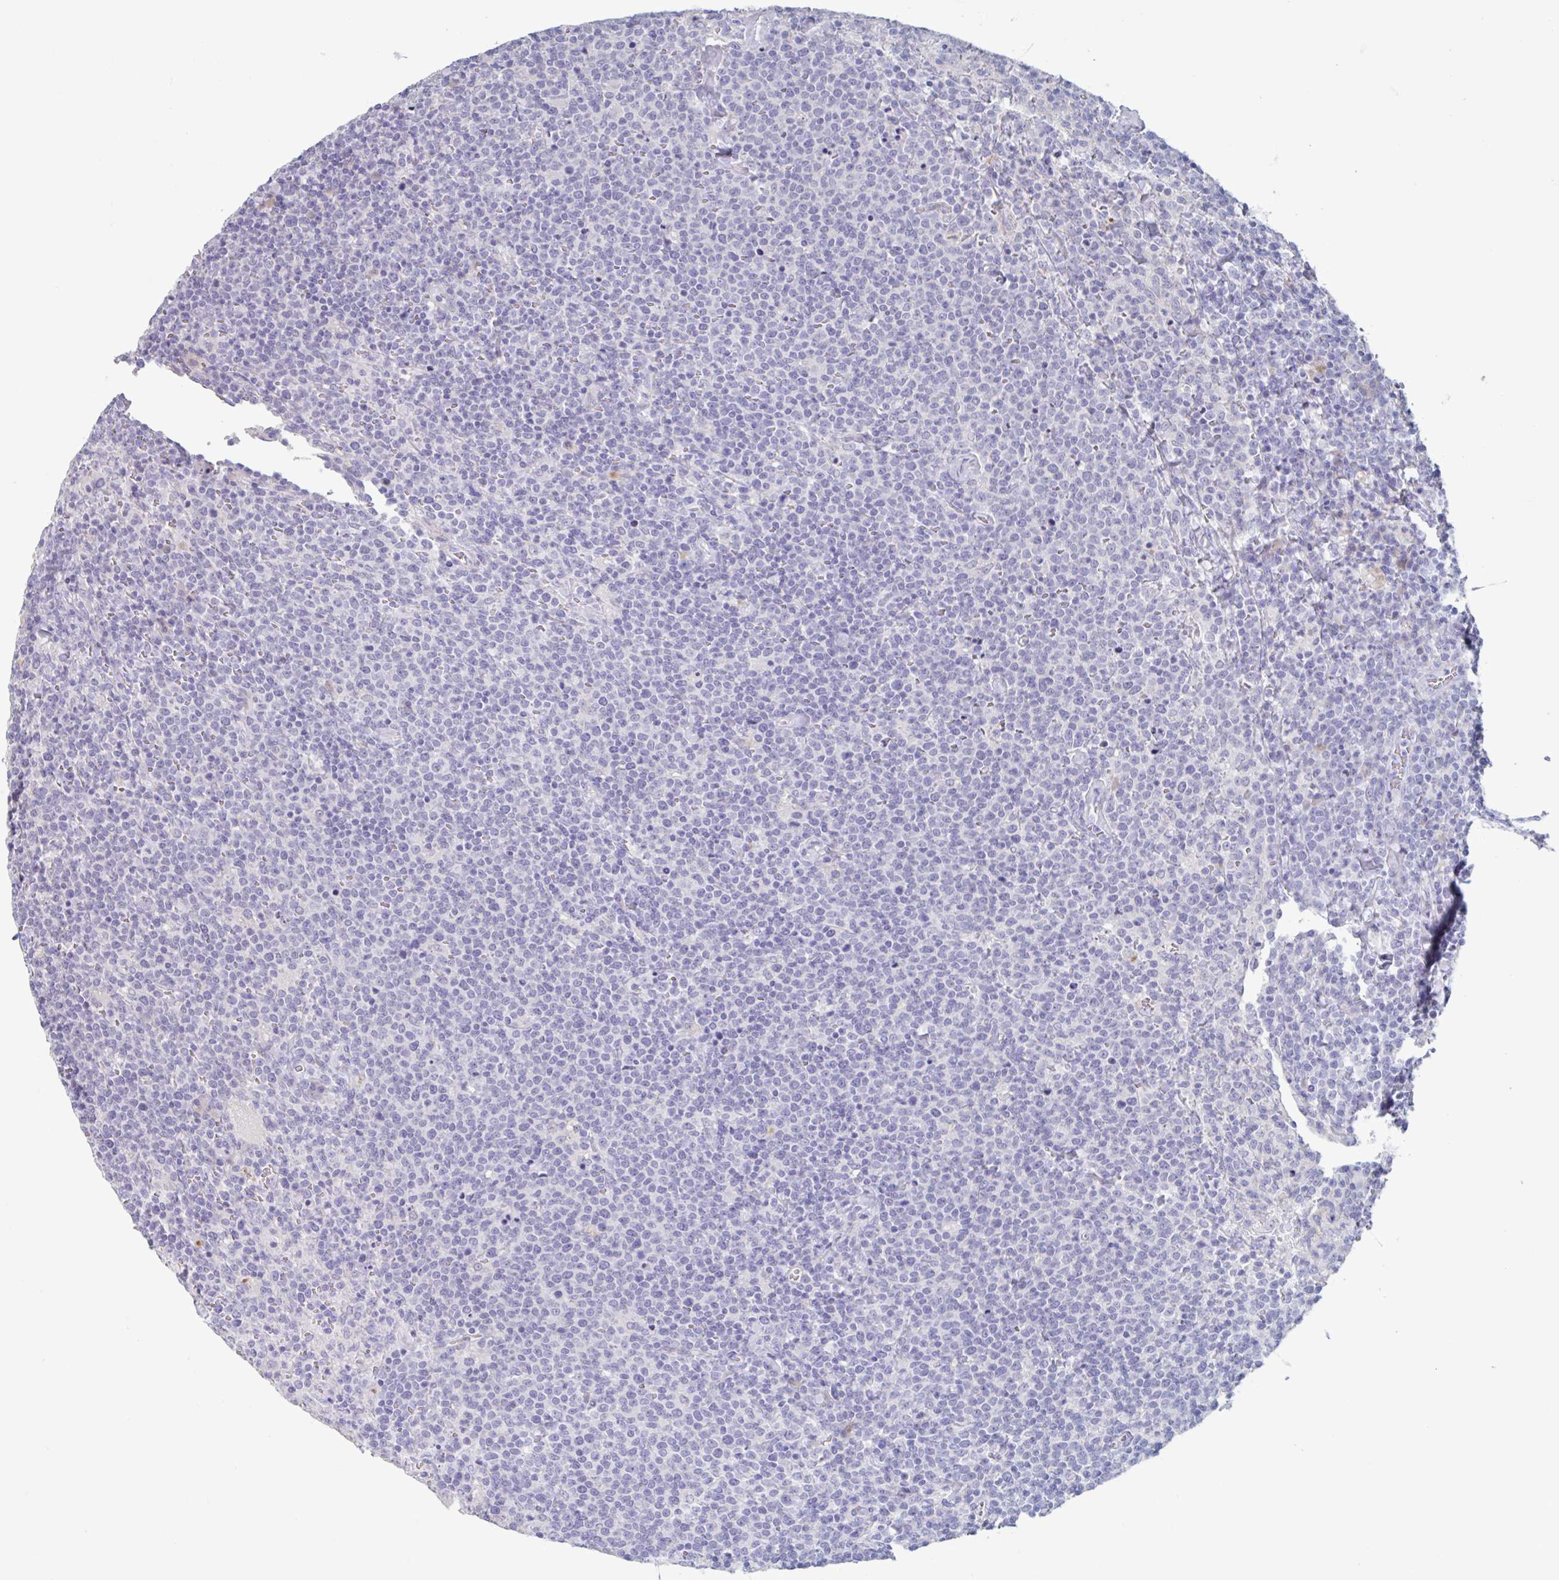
{"staining": {"intensity": "negative", "quantity": "none", "location": "none"}, "tissue": "lymphoma", "cell_type": "Tumor cells", "image_type": "cancer", "snomed": [{"axis": "morphology", "description": "Malignant lymphoma, non-Hodgkin's type, High grade"}, {"axis": "topography", "description": "Lymph node"}], "caption": "An image of human high-grade malignant lymphoma, non-Hodgkin's type is negative for staining in tumor cells.", "gene": "NOXRED1", "patient": {"sex": "male", "age": 61}}